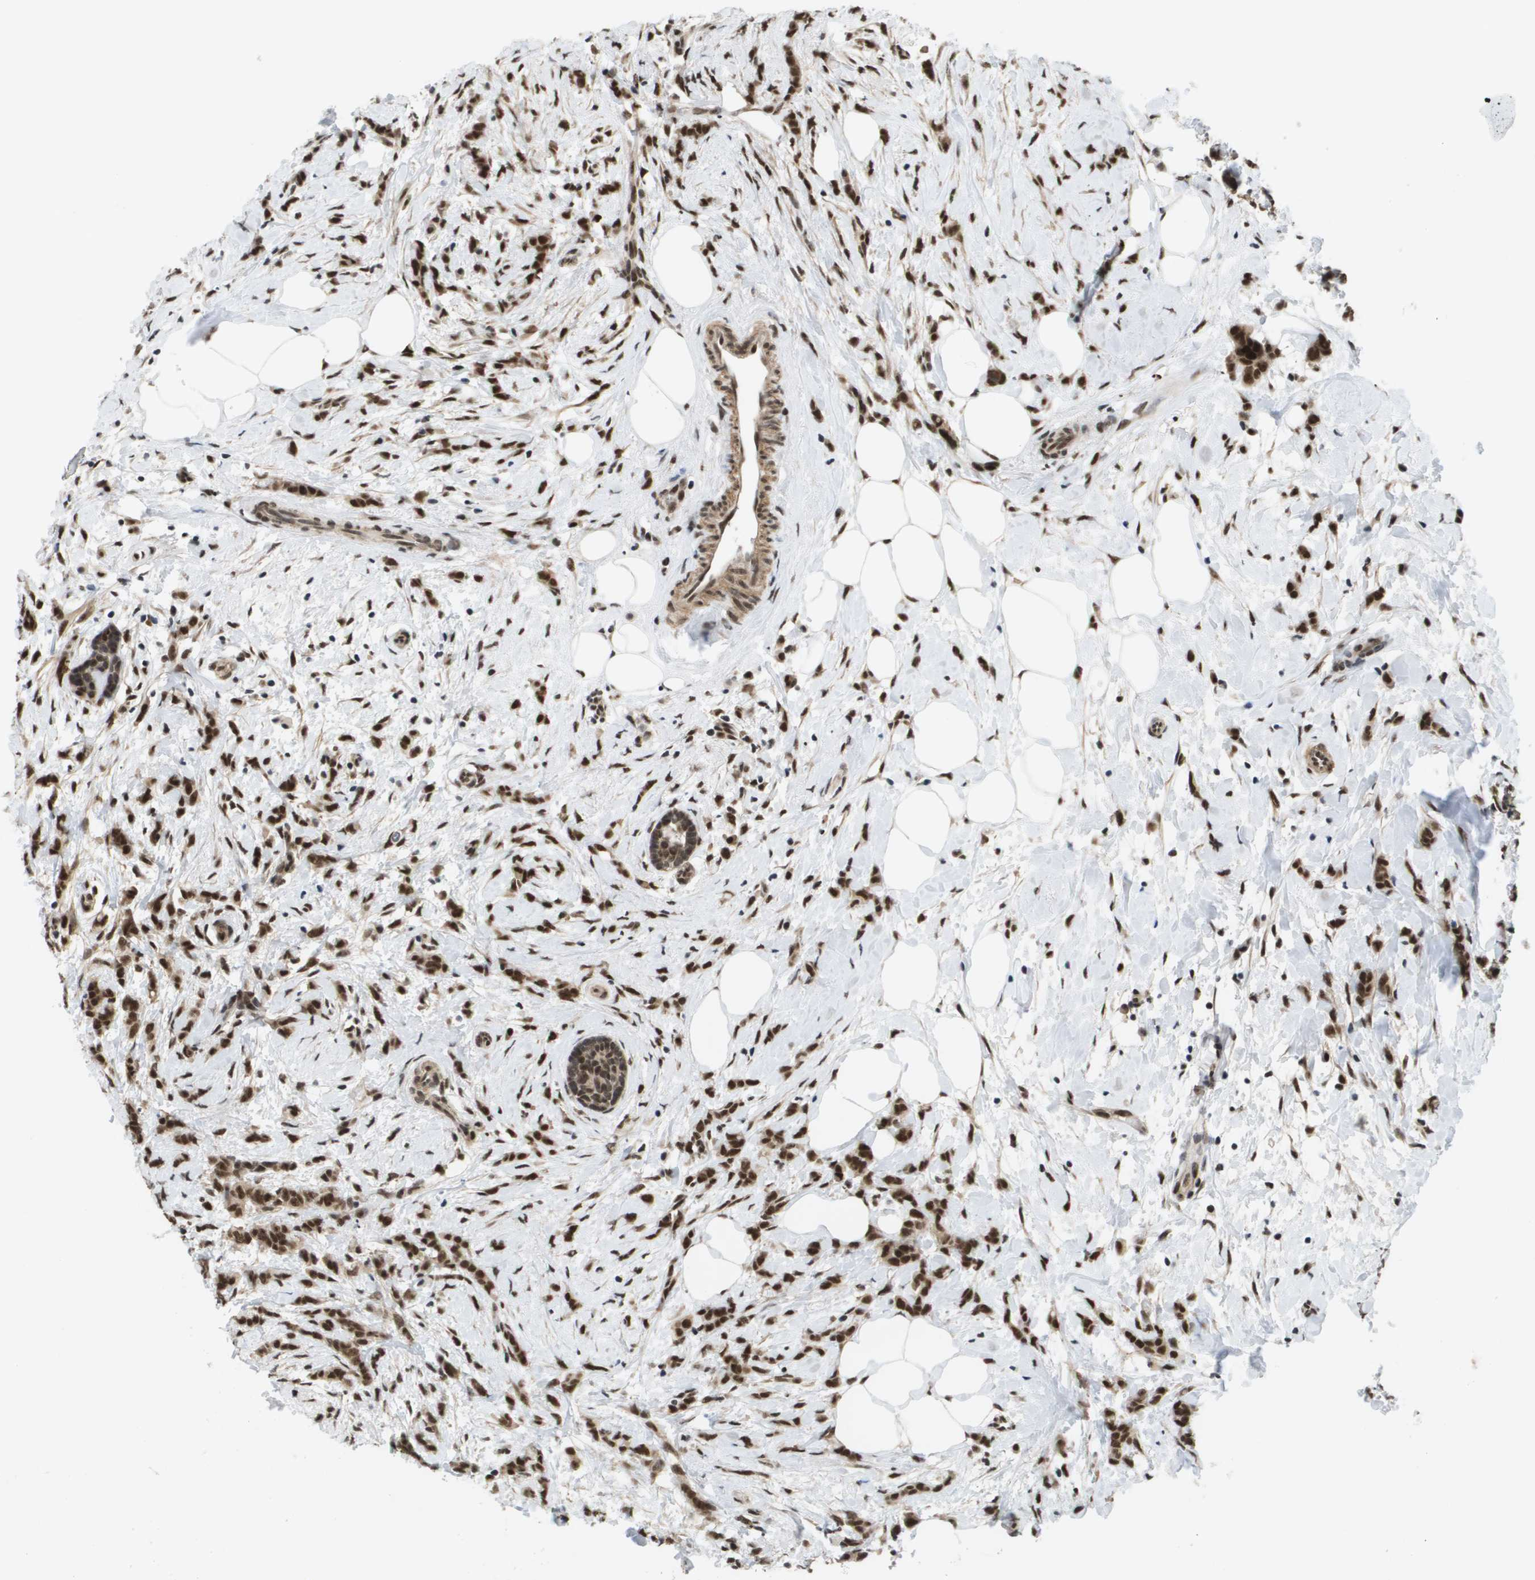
{"staining": {"intensity": "strong", "quantity": ">75%", "location": "cytoplasmic/membranous,nuclear"}, "tissue": "breast cancer", "cell_type": "Tumor cells", "image_type": "cancer", "snomed": [{"axis": "morphology", "description": "Lobular carcinoma, in situ"}, {"axis": "morphology", "description": "Lobular carcinoma"}, {"axis": "topography", "description": "Breast"}], "caption": "DAB (3,3'-diaminobenzidine) immunohistochemical staining of breast cancer (lobular carcinoma) demonstrates strong cytoplasmic/membranous and nuclear protein positivity in about >75% of tumor cells. (Brightfield microscopy of DAB IHC at high magnification).", "gene": "PRCC", "patient": {"sex": "female", "age": 41}}